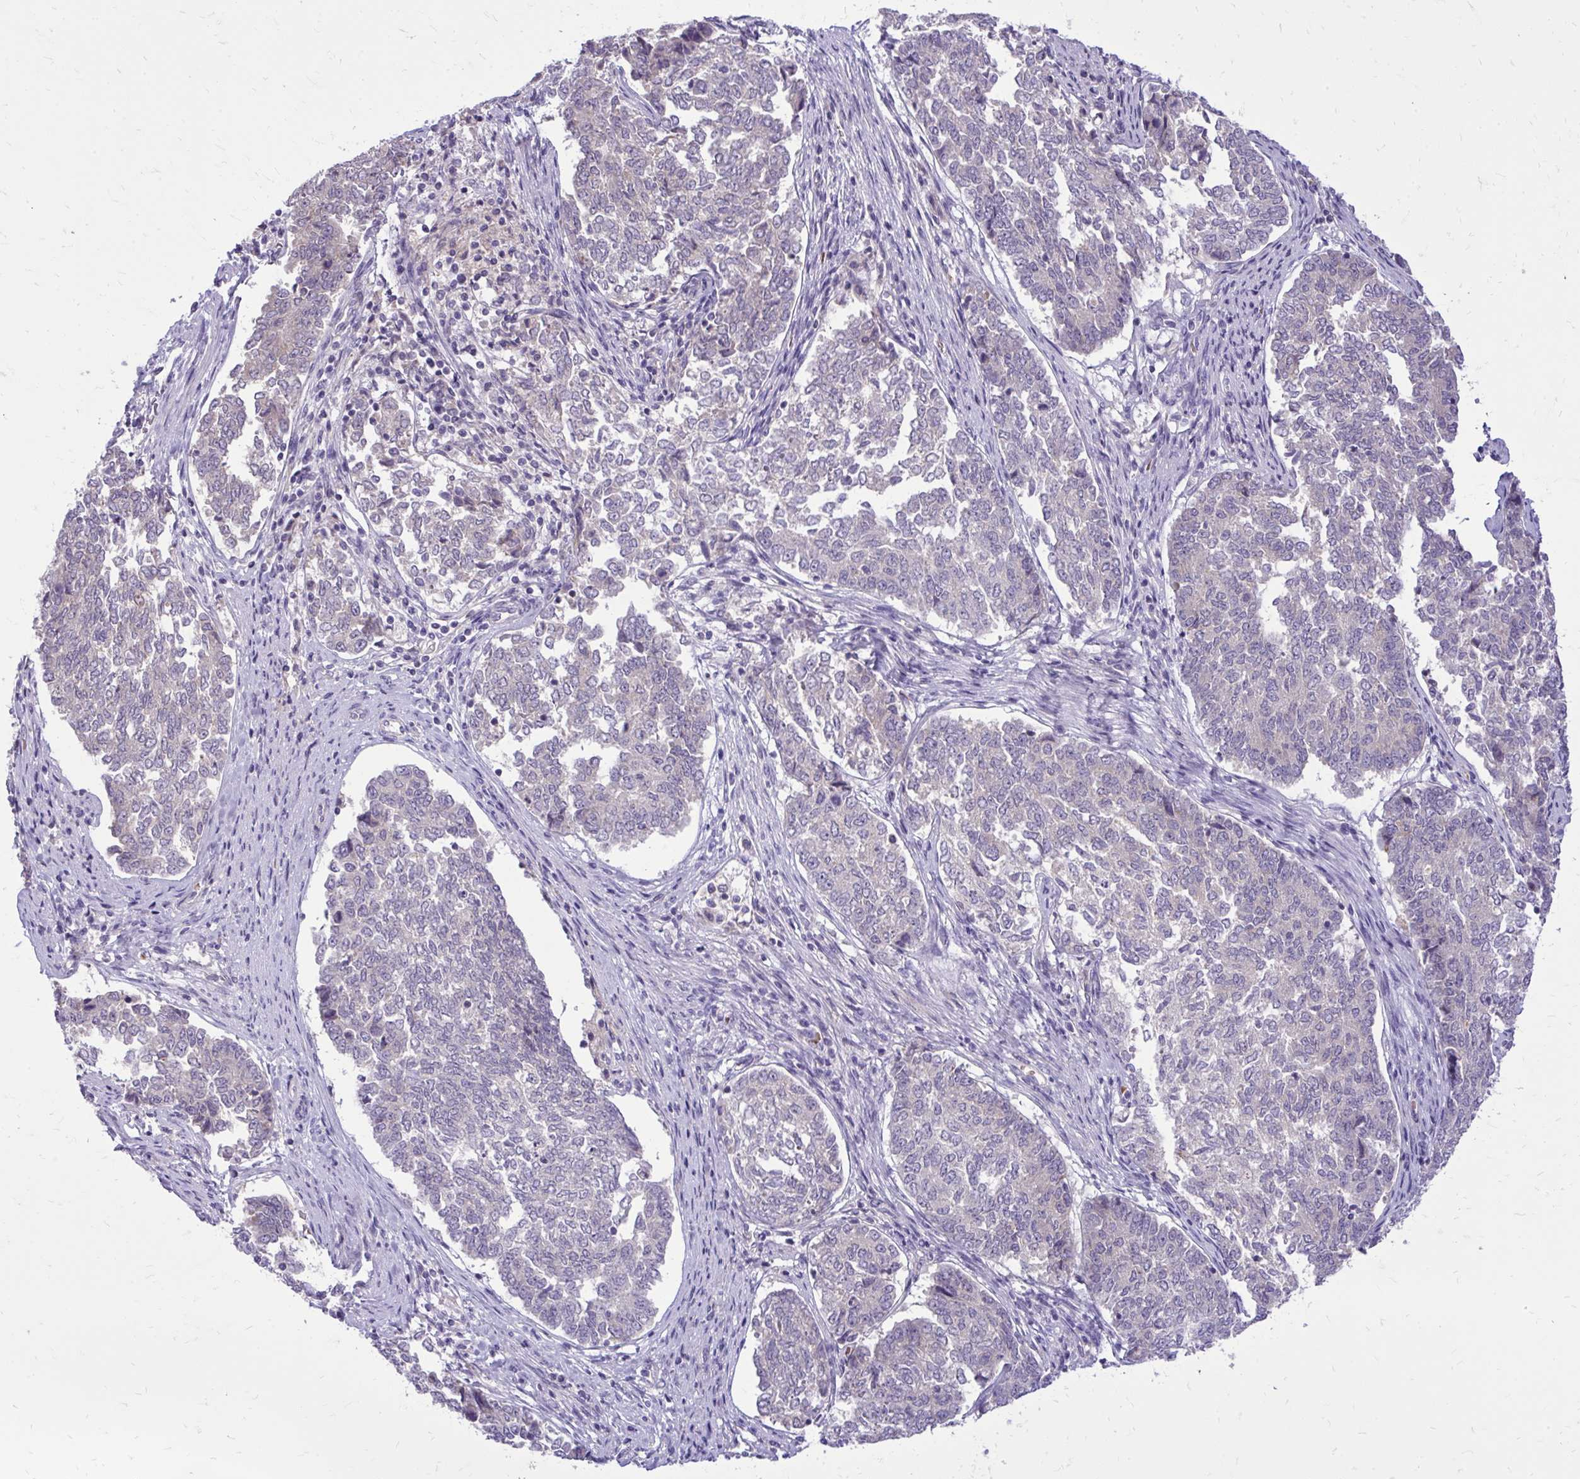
{"staining": {"intensity": "negative", "quantity": "none", "location": "none"}, "tissue": "endometrial cancer", "cell_type": "Tumor cells", "image_type": "cancer", "snomed": [{"axis": "morphology", "description": "Adenocarcinoma, NOS"}, {"axis": "topography", "description": "Endometrium"}], "caption": "Histopathology image shows no significant protein expression in tumor cells of endometrial adenocarcinoma.", "gene": "DPY19L1", "patient": {"sex": "female", "age": 80}}